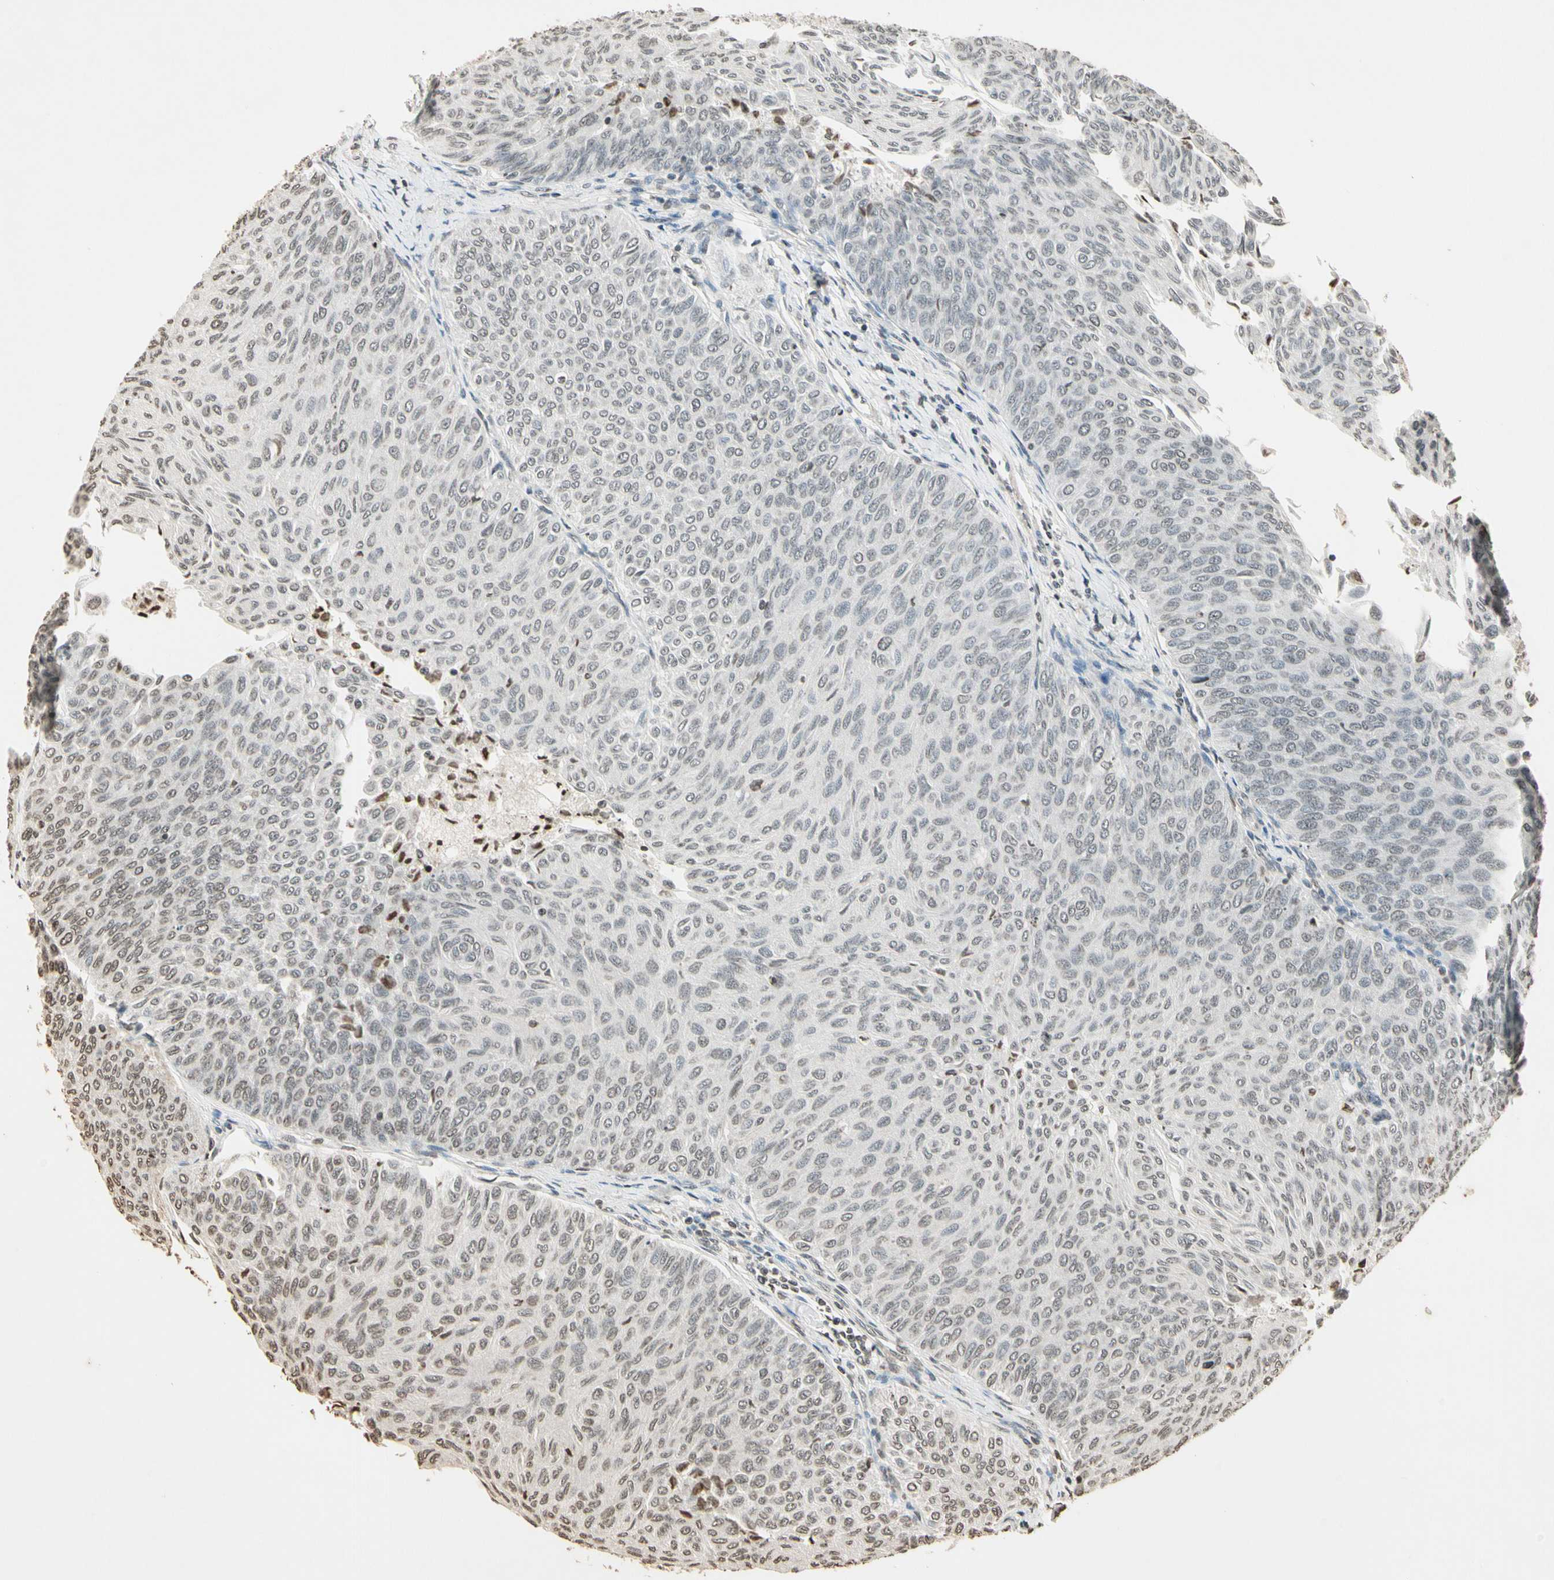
{"staining": {"intensity": "negative", "quantity": "none", "location": "none"}, "tissue": "urothelial cancer", "cell_type": "Tumor cells", "image_type": "cancer", "snomed": [{"axis": "morphology", "description": "Urothelial carcinoma, Low grade"}, {"axis": "topography", "description": "Urinary bladder"}], "caption": "Urothelial cancer was stained to show a protein in brown. There is no significant positivity in tumor cells.", "gene": "TOP1", "patient": {"sex": "male", "age": 78}}